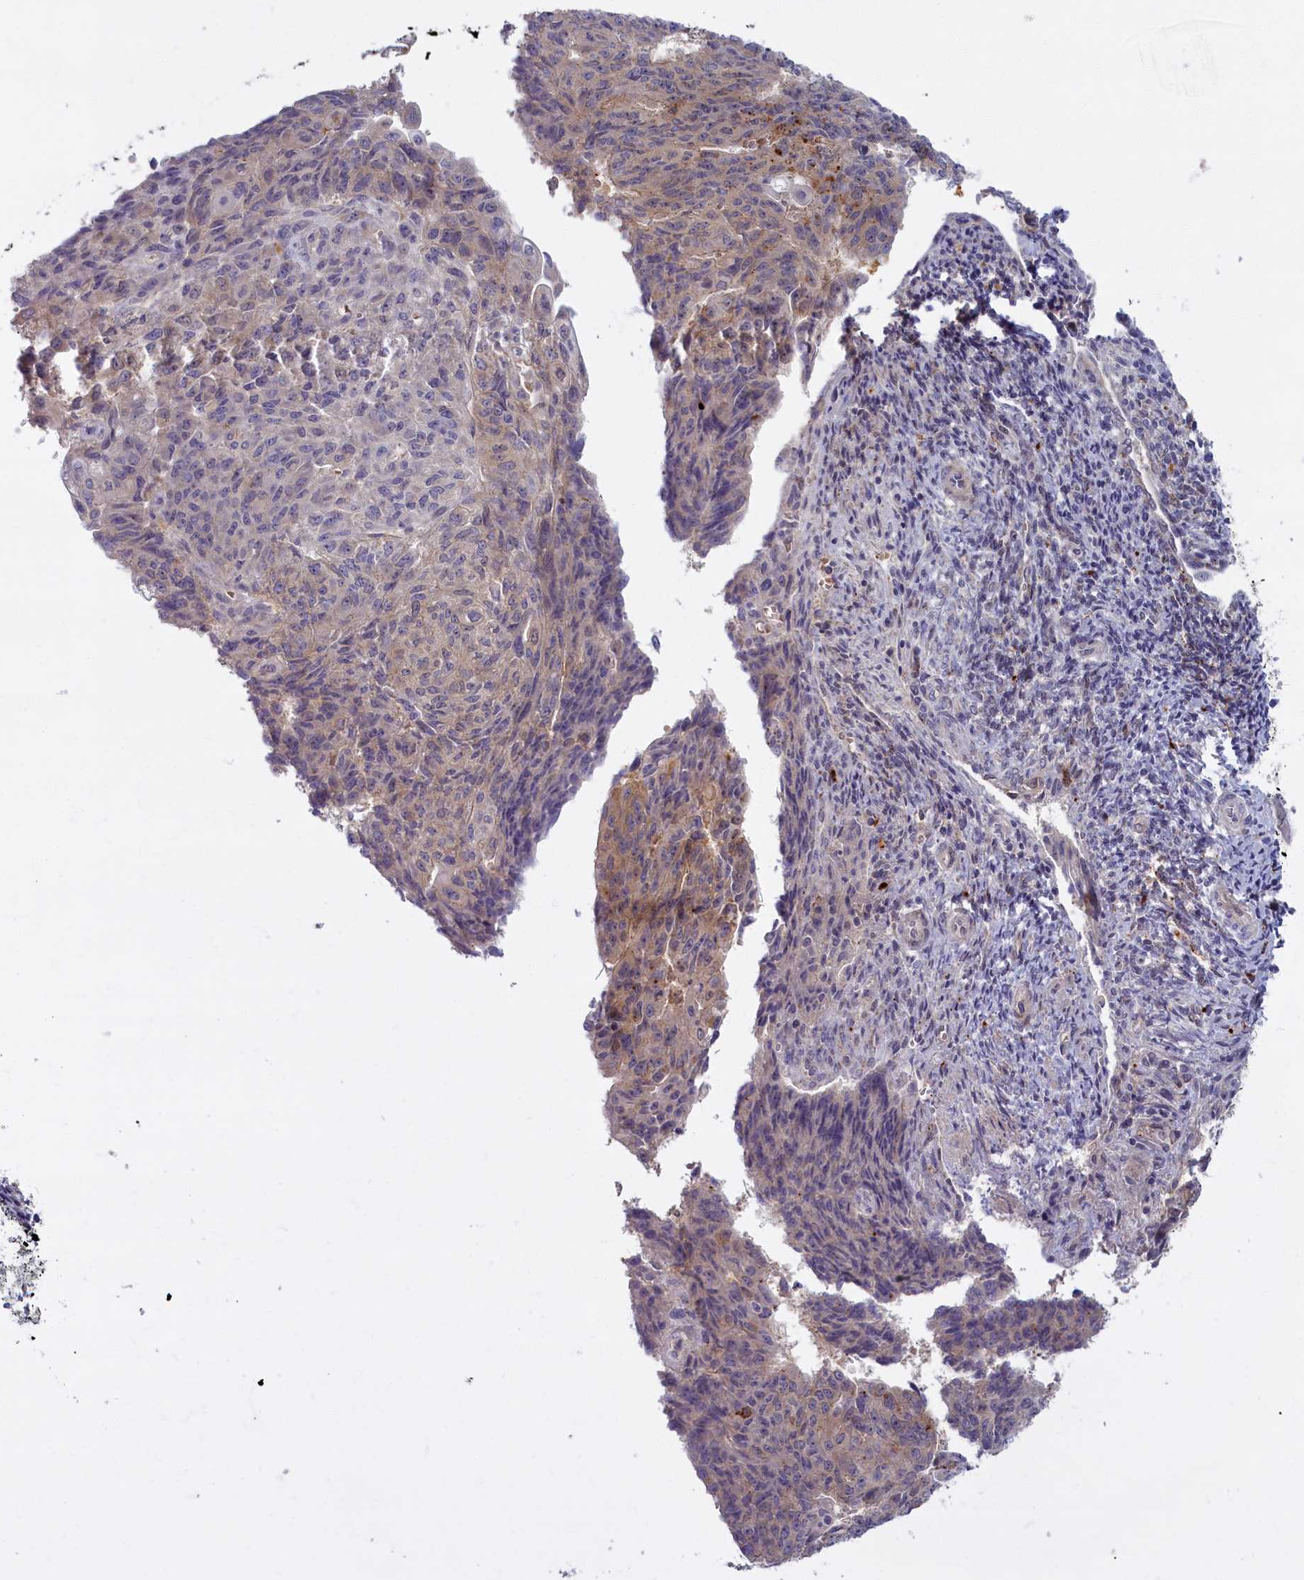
{"staining": {"intensity": "weak", "quantity": "25%-75%", "location": "cytoplasmic/membranous"}, "tissue": "endometrial cancer", "cell_type": "Tumor cells", "image_type": "cancer", "snomed": [{"axis": "morphology", "description": "Adenocarcinoma, NOS"}, {"axis": "topography", "description": "Endometrium"}], "caption": "Protein staining by IHC shows weak cytoplasmic/membranous staining in approximately 25%-75% of tumor cells in endometrial adenocarcinoma.", "gene": "FCSK", "patient": {"sex": "female", "age": 32}}